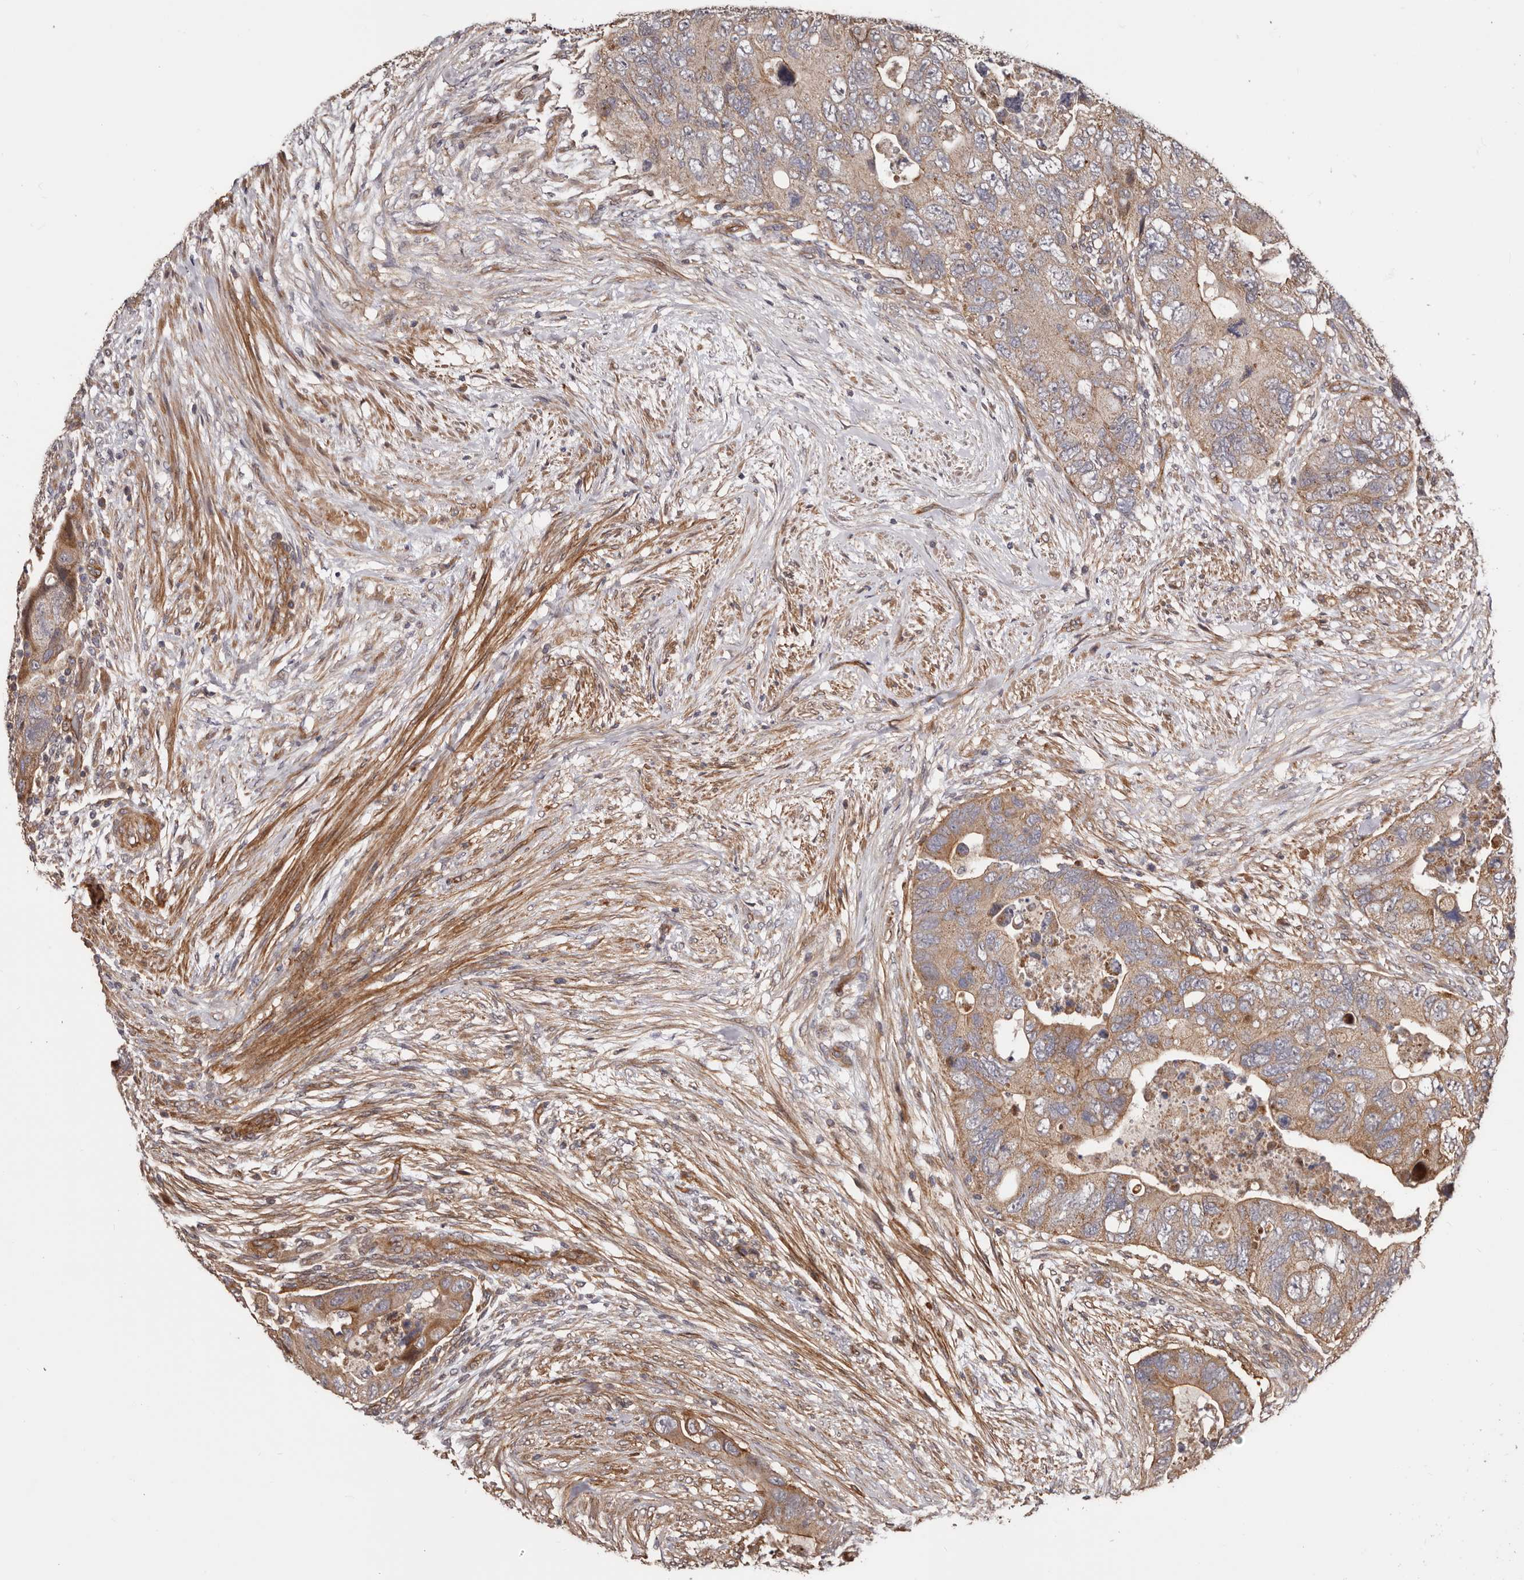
{"staining": {"intensity": "moderate", "quantity": ">75%", "location": "cytoplasmic/membranous"}, "tissue": "colorectal cancer", "cell_type": "Tumor cells", "image_type": "cancer", "snomed": [{"axis": "morphology", "description": "Adenocarcinoma, NOS"}, {"axis": "topography", "description": "Rectum"}], "caption": "Colorectal cancer (adenocarcinoma) stained with a brown dye displays moderate cytoplasmic/membranous positive staining in about >75% of tumor cells.", "gene": "GTPBP1", "patient": {"sex": "male", "age": 63}}